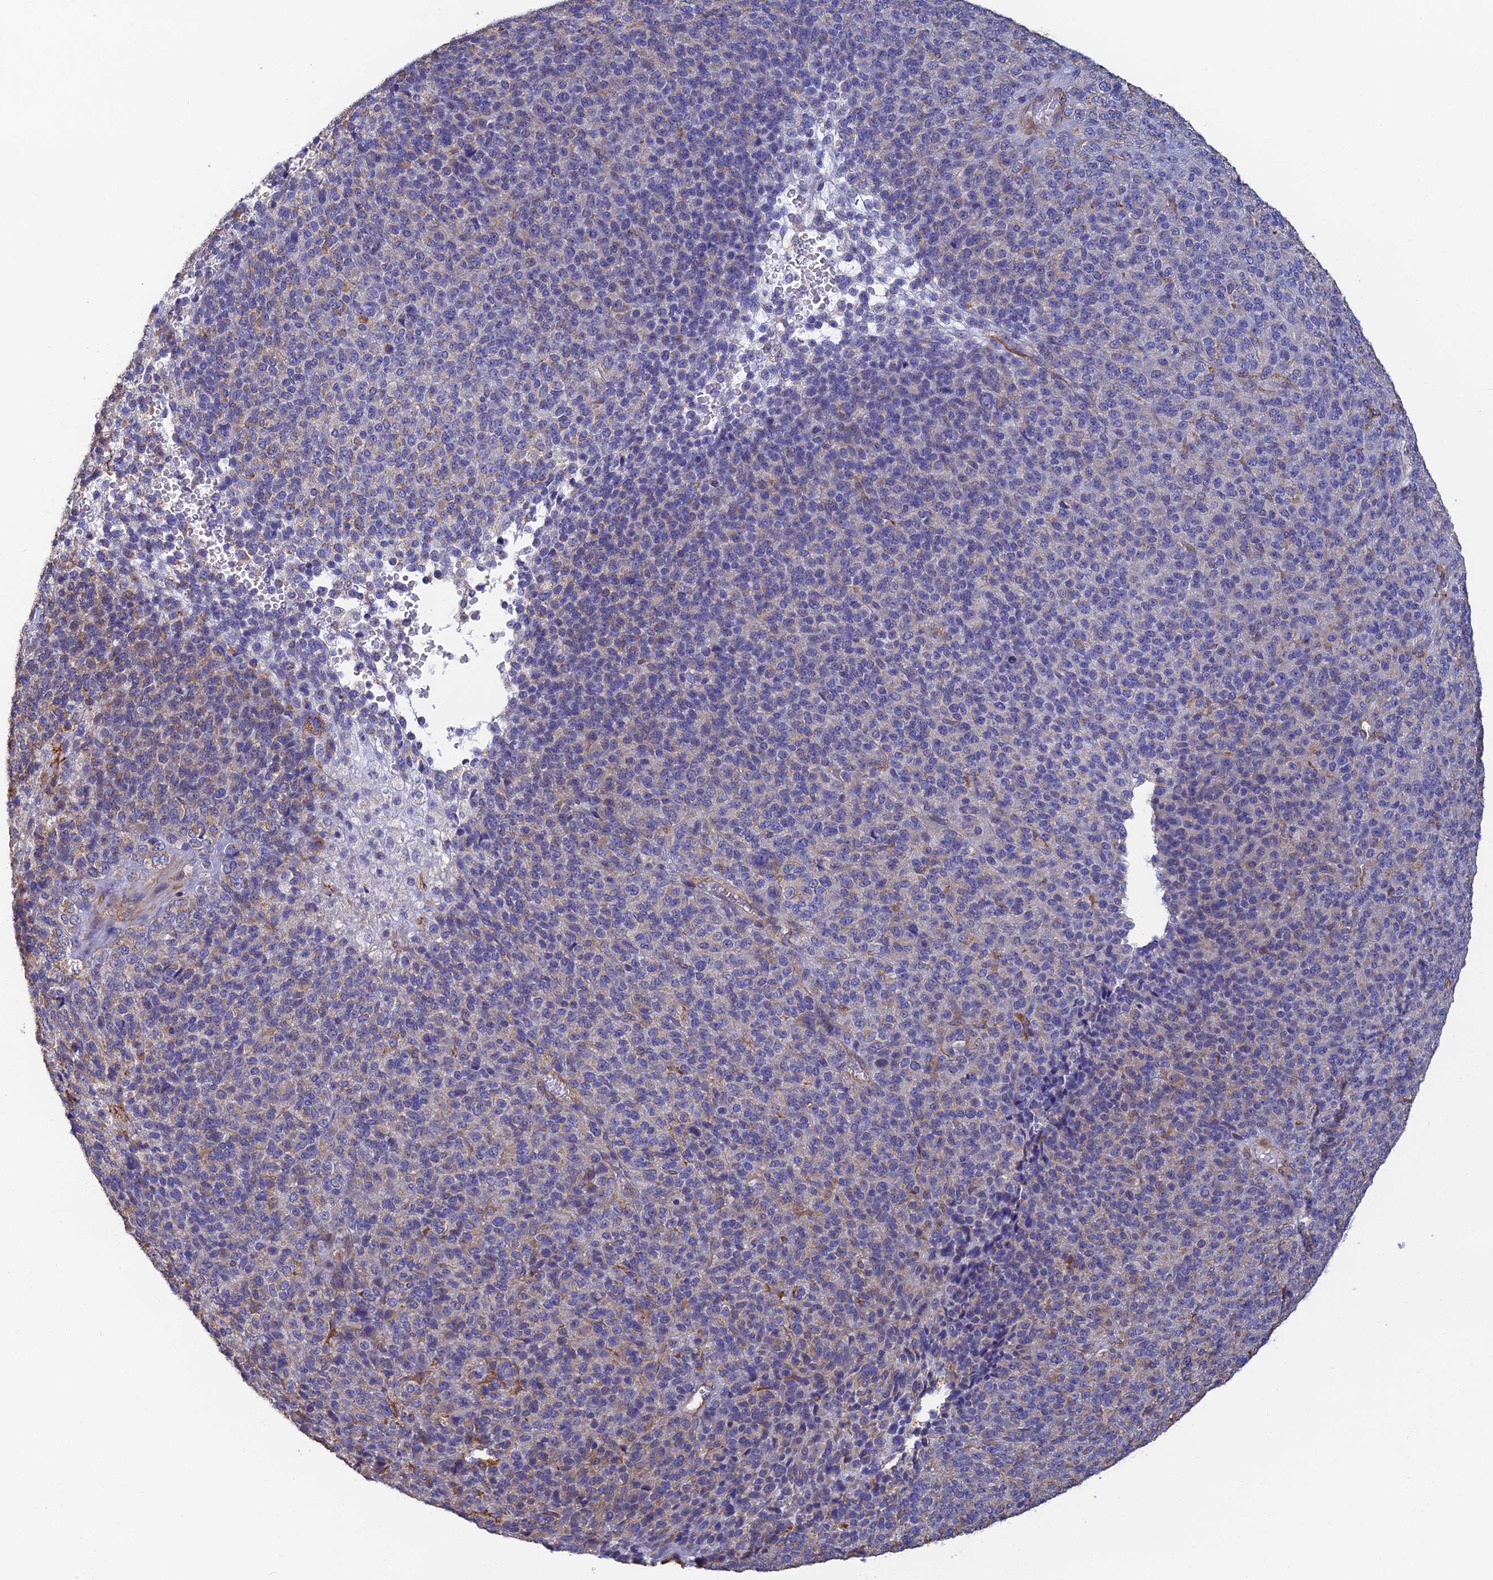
{"staining": {"intensity": "weak", "quantity": "25%-75%", "location": "cytoplasmic/membranous"}, "tissue": "melanoma", "cell_type": "Tumor cells", "image_type": "cancer", "snomed": [{"axis": "morphology", "description": "Malignant melanoma, Metastatic site"}, {"axis": "topography", "description": "Brain"}], "caption": "Immunohistochemical staining of melanoma displays low levels of weak cytoplasmic/membranous protein positivity in about 25%-75% of tumor cells.", "gene": "PCDHA5", "patient": {"sex": "female", "age": 56}}